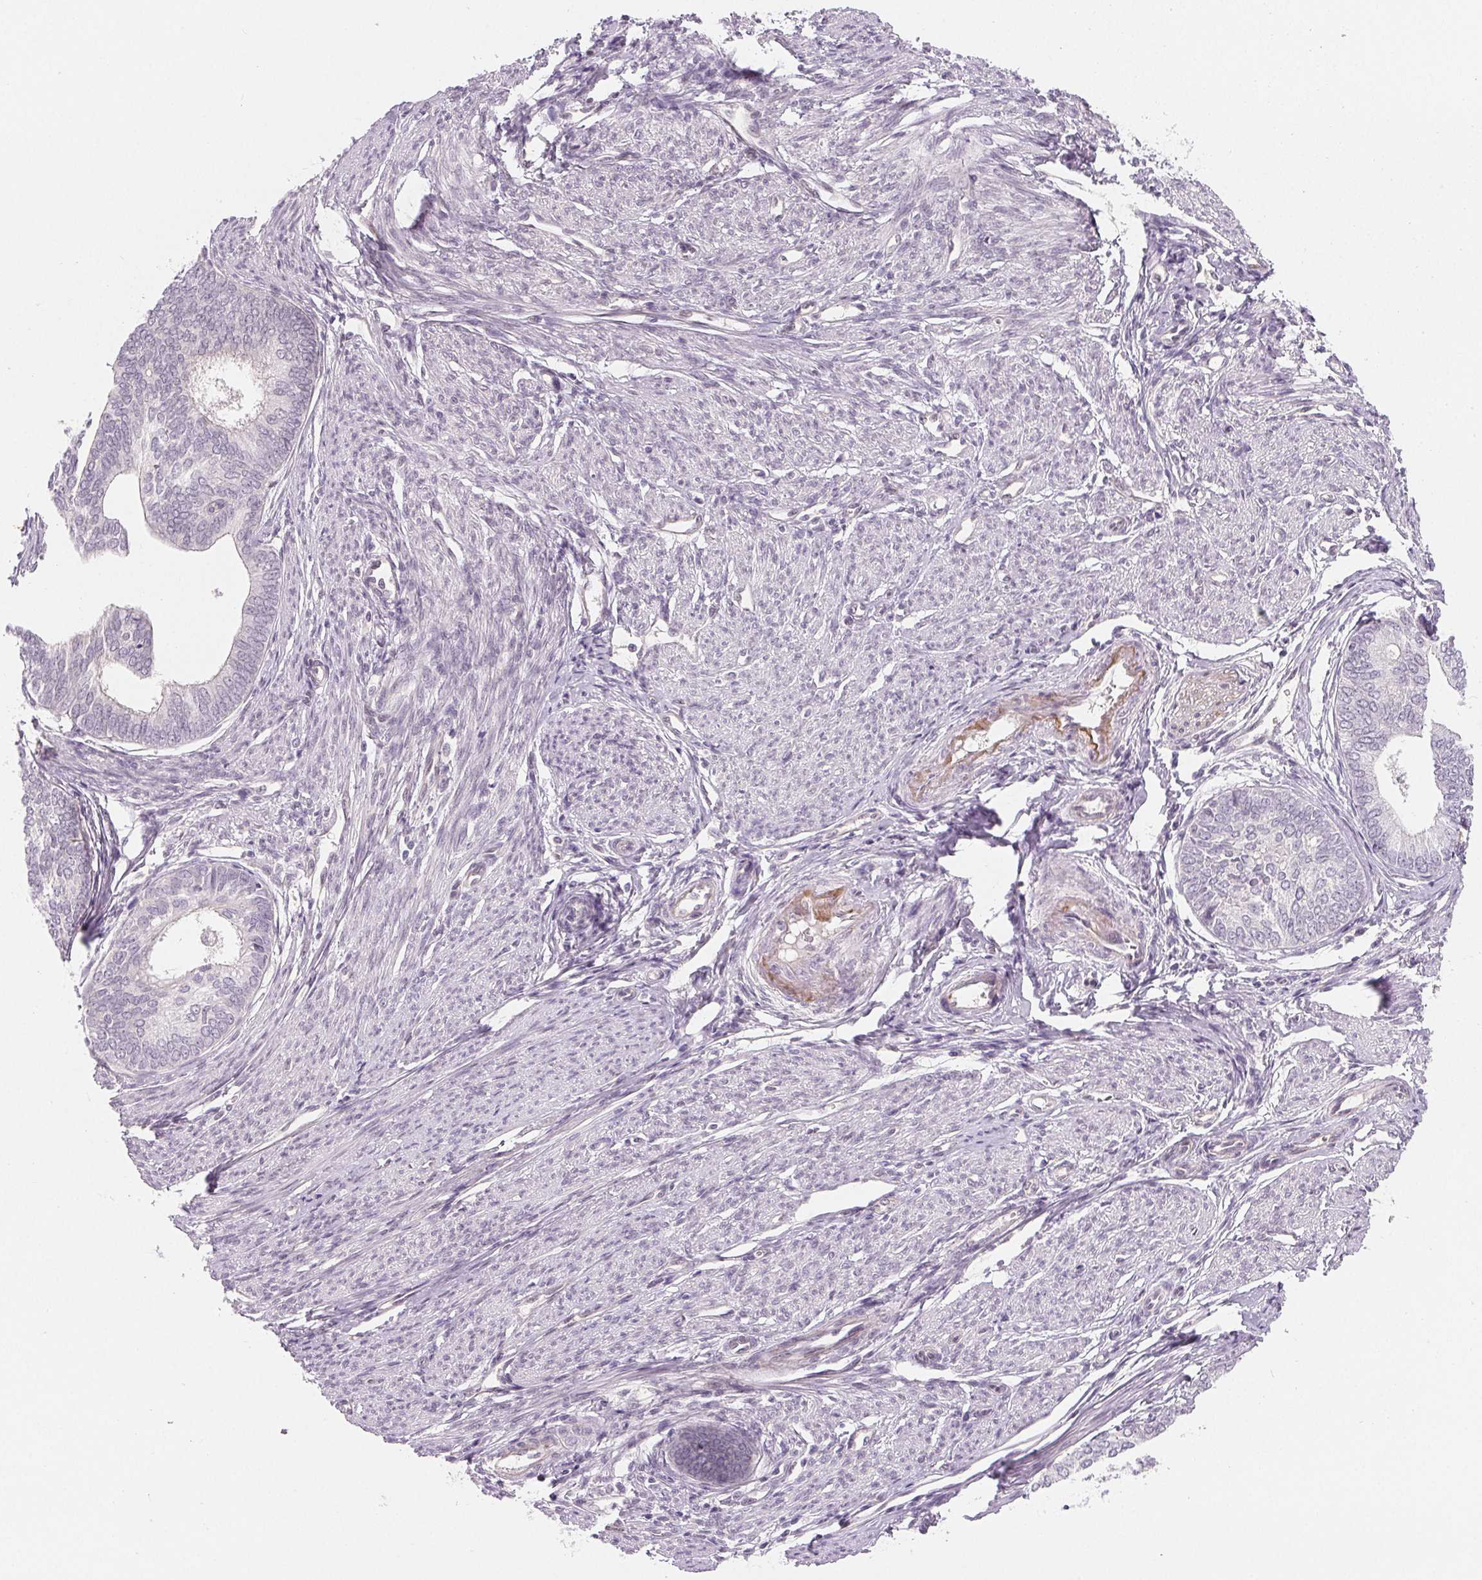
{"staining": {"intensity": "negative", "quantity": "none", "location": "none"}, "tissue": "endometrial cancer", "cell_type": "Tumor cells", "image_type": "cancer", "snomed": [{"axis": "morphology", "description": "Adenocarcinoma, NOS"}, {"axis": "topography", "description": "Endometrium"}], "caption": "DAB immunohistochemical staining of human endometrial cancer reveals no significant staining in tumor cells.", "gene": "CFC1", "patient": {"sex": "female", "age": 75}}